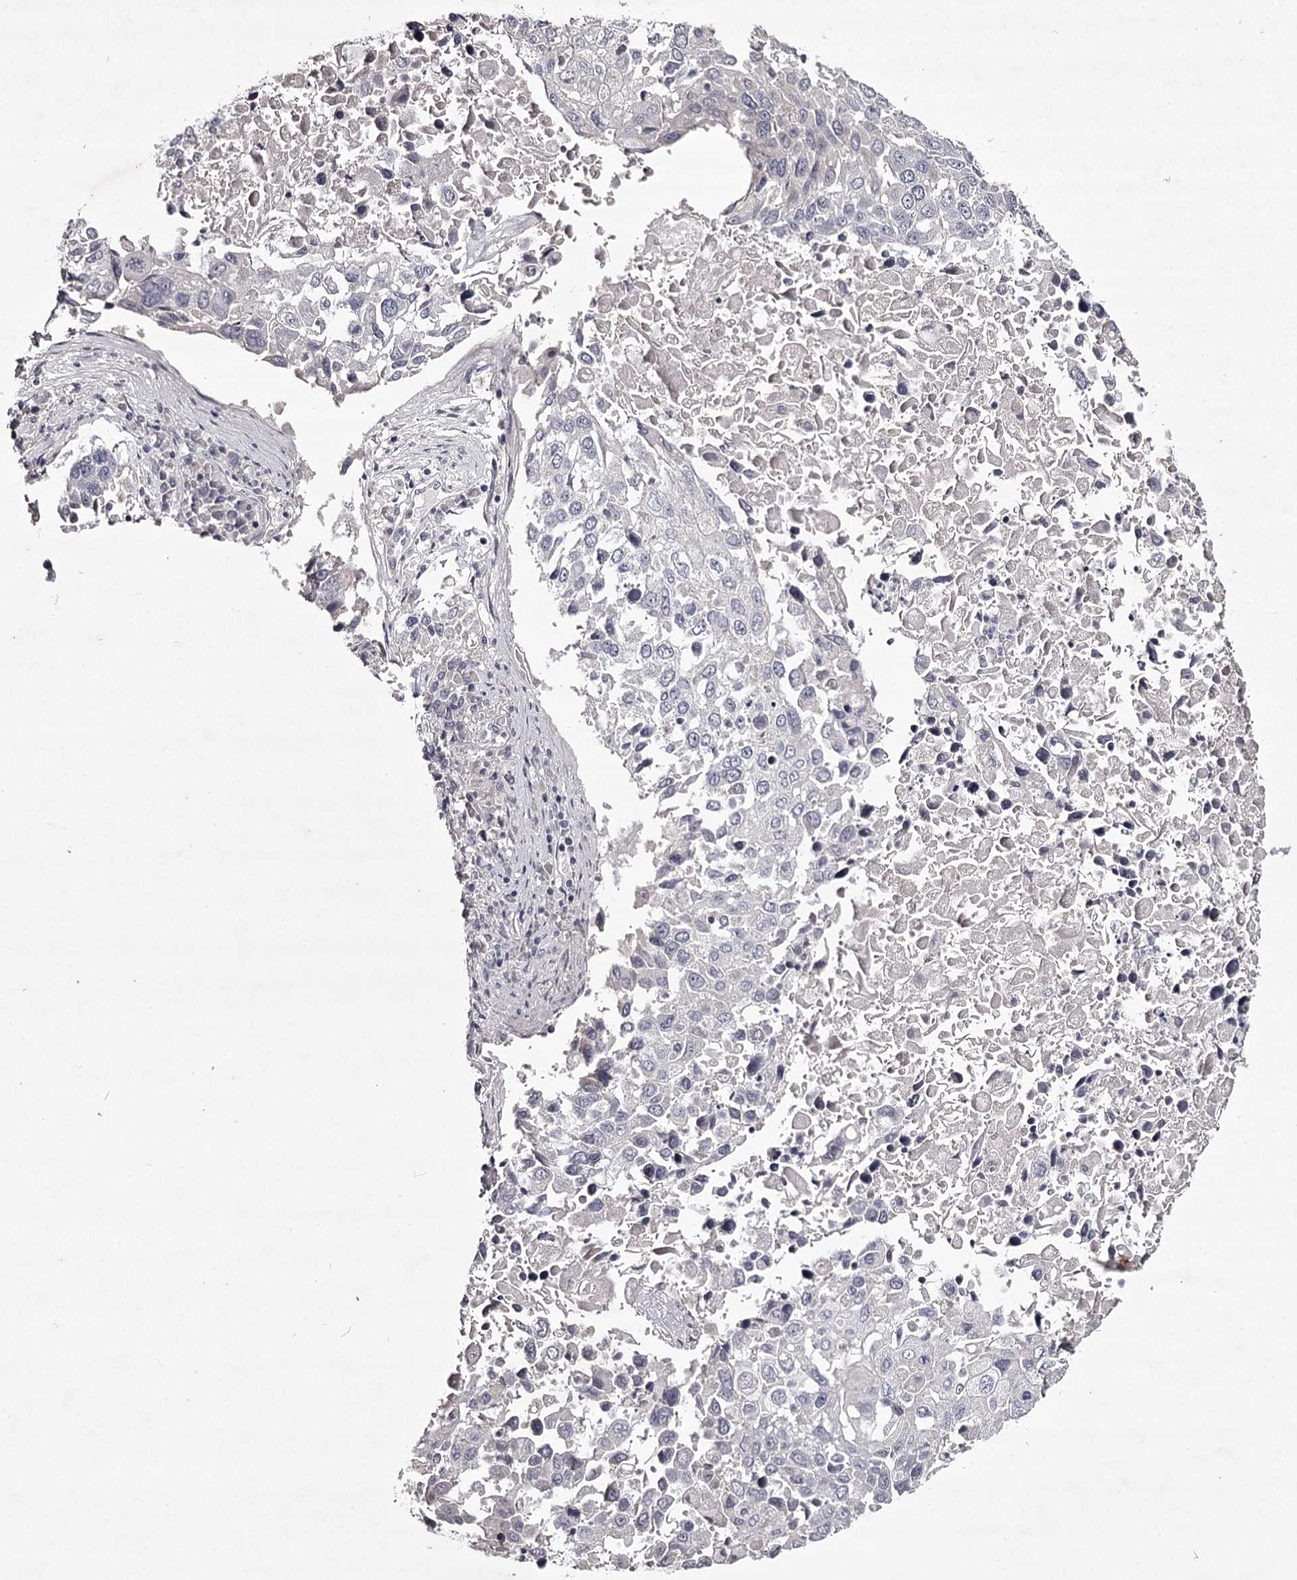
{"staining": {"intensity": "negative", "quantity": "none", "location": "none"}, "tissue": "lung cancer", "cell_type": "Tumor cells", "image_type": "cancer", "snomed": [{"axis": "morphology", "description": "Squamous cell carcinoma, NOS"}, {"axis": "topography", "description": "Lung"}], "caption": "DAB (3,3'-diaminobenzidine) immunohistochemical staining of lung squamous cell carcinoma displays no significant expression in tumor cells.", "gene": "PRM2", "patient": {"sex": "male", "age": 65}}